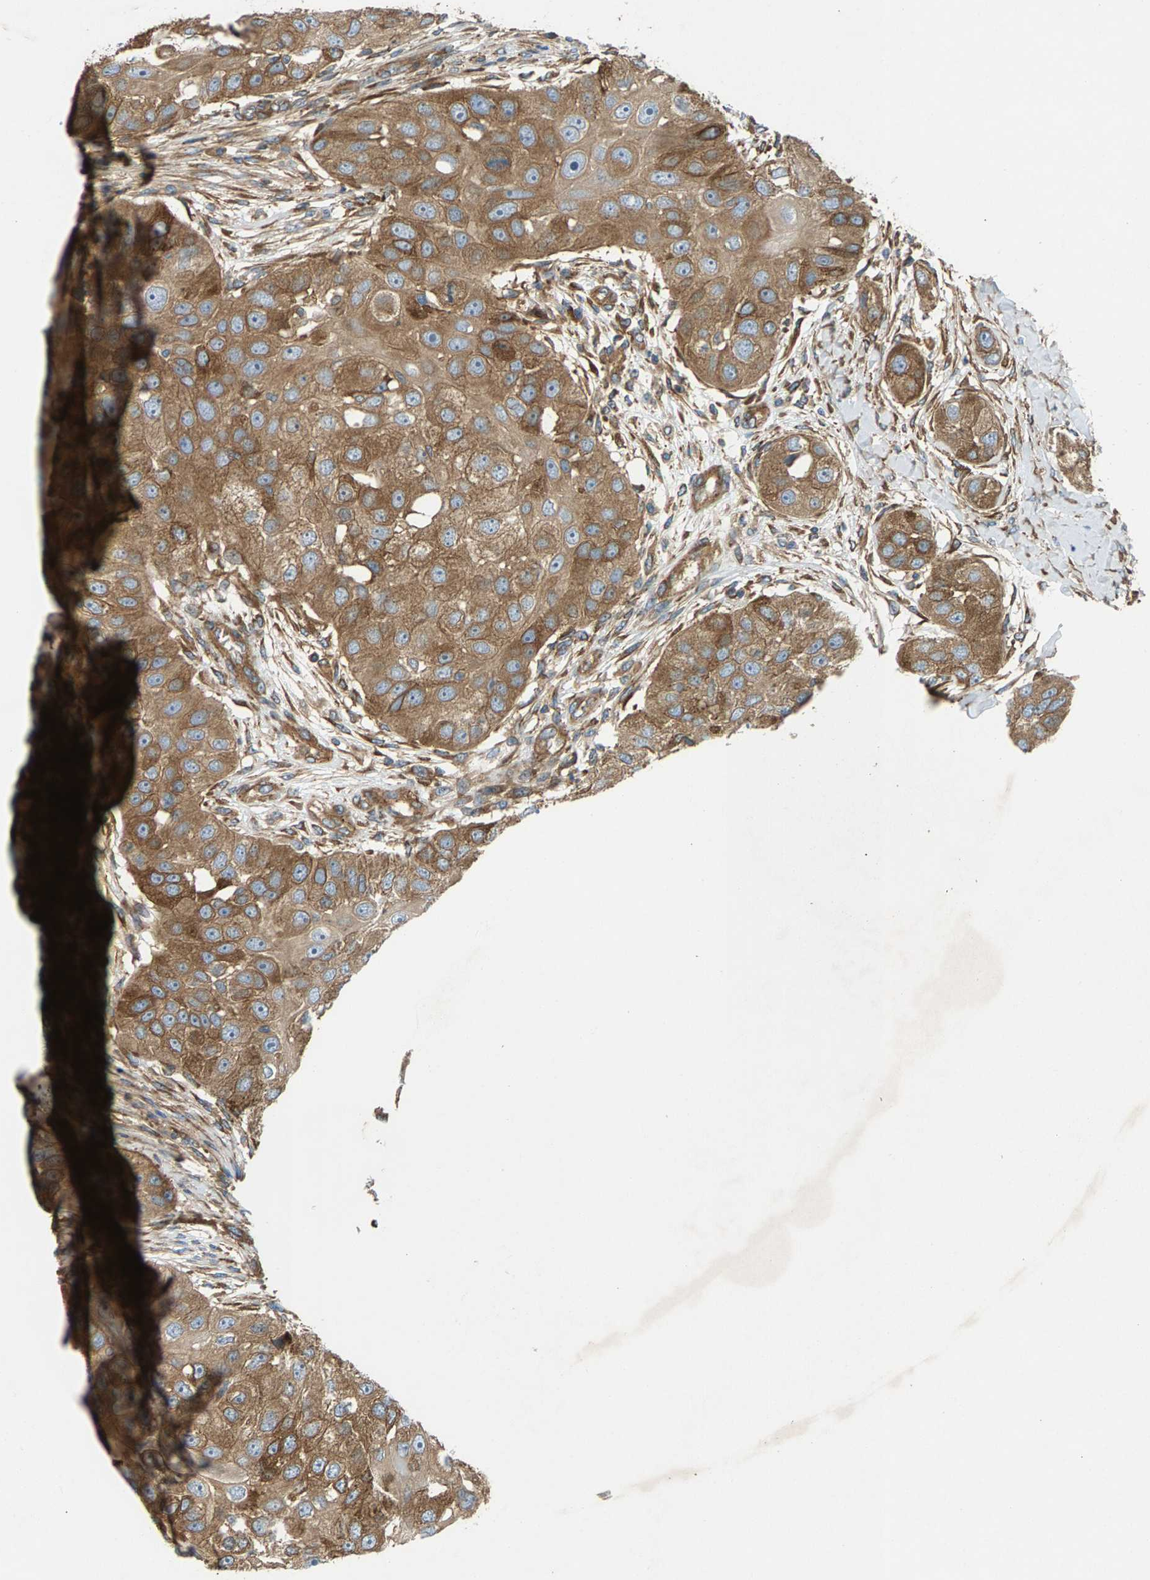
{"staining": {"intensity": "moderate", "quantity": ">75%", "location": "cytoplasmic/membranous"}, "tissue": "head and neck cancer", "cell_type": "Tumor cells", "image_type": "cancer", "snomed": [{"axis": "morphology", "description": "Normal tissue, NOS"}, {"axis": "morphology", "description": "Squamous cell carcinoma, NOS"}, {"axis": "topography", "description": "Skeletal muscle"}, {"axis": "topography", "description": "Head-Neck"}], "caption": "IHC (DAB) staining of head and neck cancer (squamous cell carcinoma) shows moderate cytoplasmic/membranous protein positivity in about >75% of tumor cells.", "gene": "PDCL", "patient": {"sex": "male", "age": 51}}